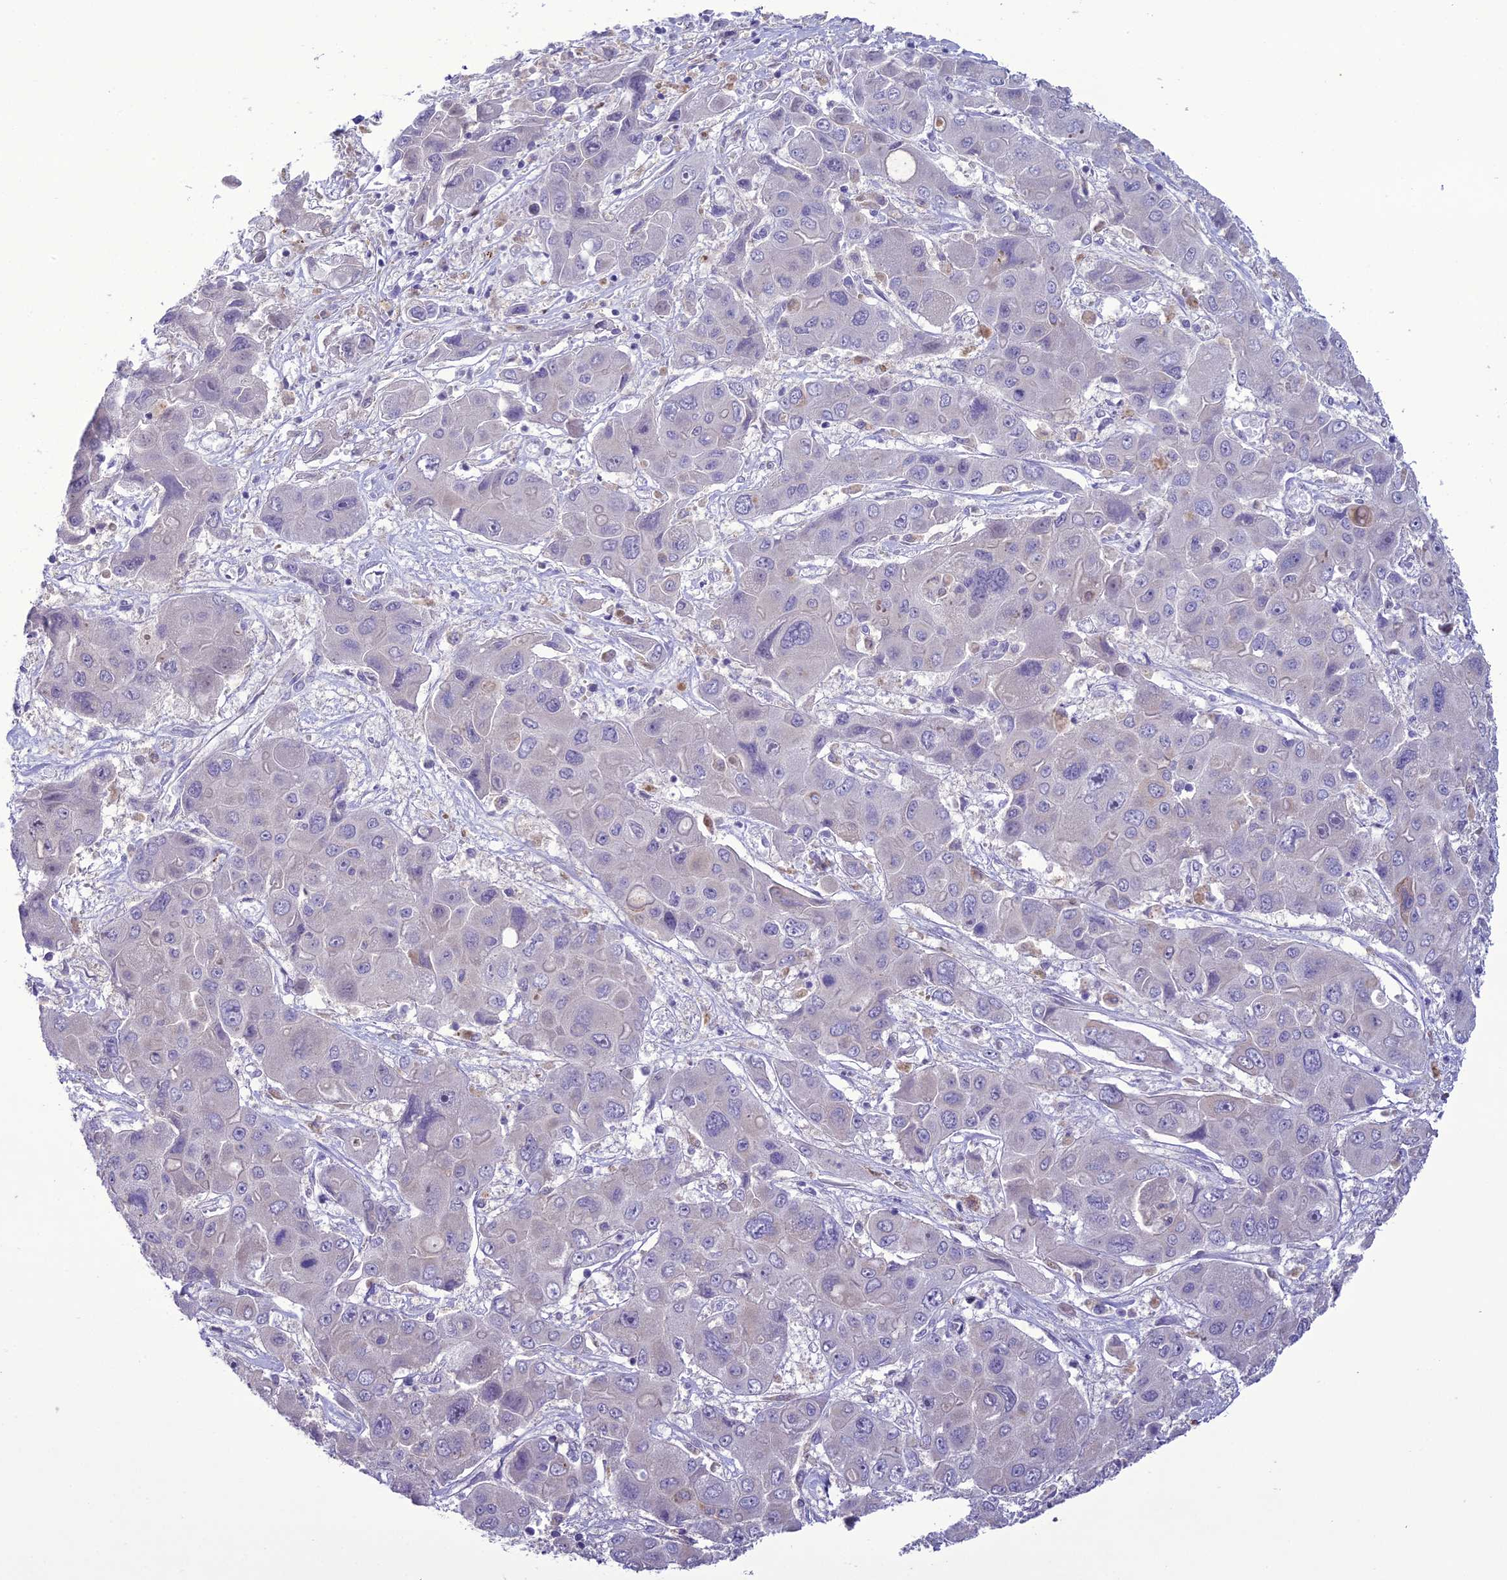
{"staining": {"intensity": "negative", "quantity": "none", "location": "none"}, "tissue": "liver cancer", "cell_type": "Tumor cells", "image_type": "cancer", "snomed": [{"axis": "morphology", "description": "Cholangiocarcinoma"}, {"axis": "topography", "description": "Liver"}], "caption": "Human liver cancer stained for a protein using immunohistochemistry (IHC) demonstrates no expression in tumor cells.", "gene": "SCRT1", "patient": {"sex": "male", "age": 67}}